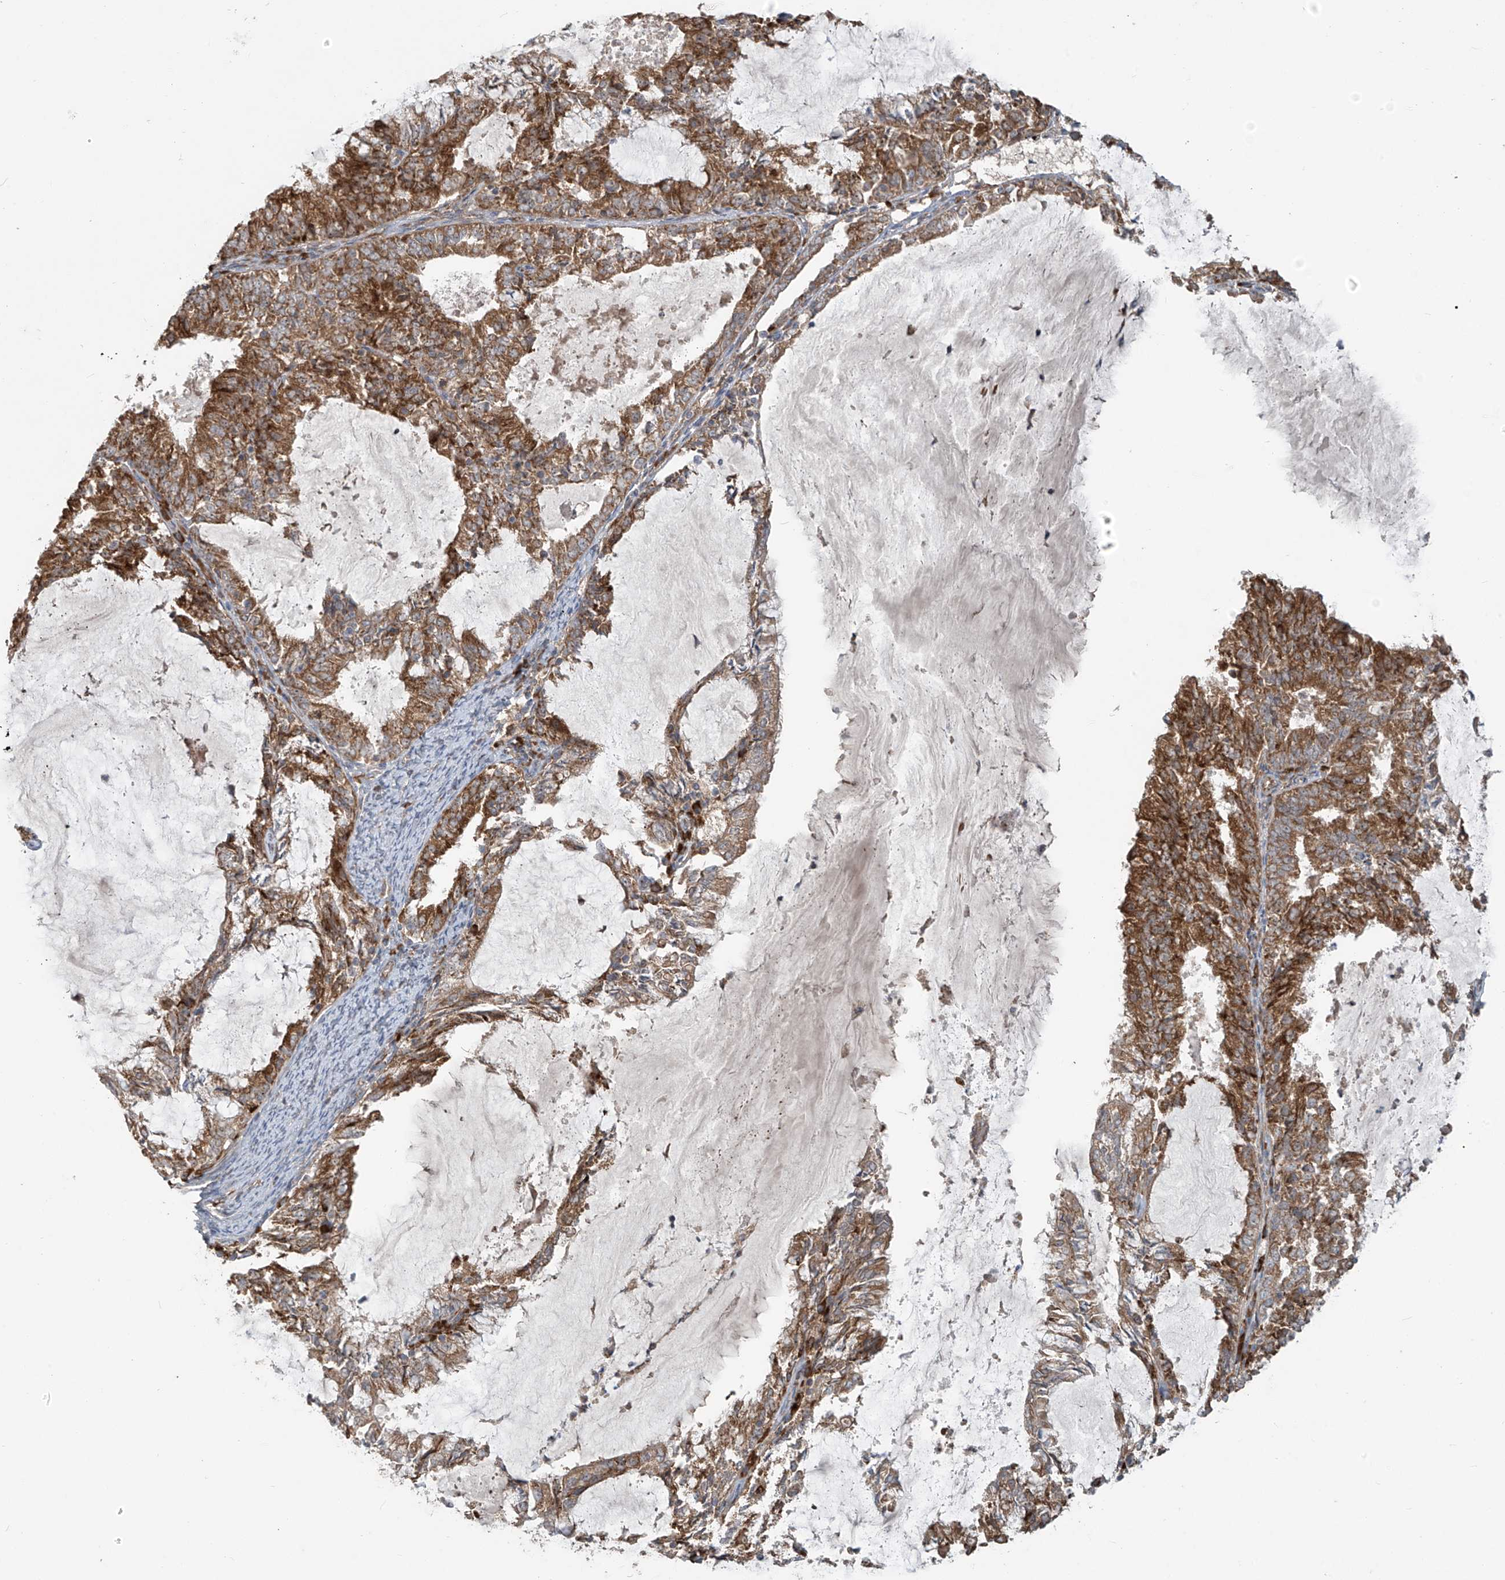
{"staining": {"intensity": "moderate", "quantity": ">75%", "location": "cytoplasmic/membranous"}, "tissue": "endometrial cancer", "cell_type": "Tumor cells", "image_type": "cancer", "snomed": [{"axis": "morphology", "description": "Adenocarcinoma, NOS"}, {"axis": "topography", "description": "Endometrium"}], "caption": "Protein expression analysis of endometrial cancer (adenocarcinoma) exhibits moderate cytoplasmic/membranous staining in approximately >75% of tumor cells.", "gene": "KATNIP", "patient": {"sex": "female", "age": 57}}